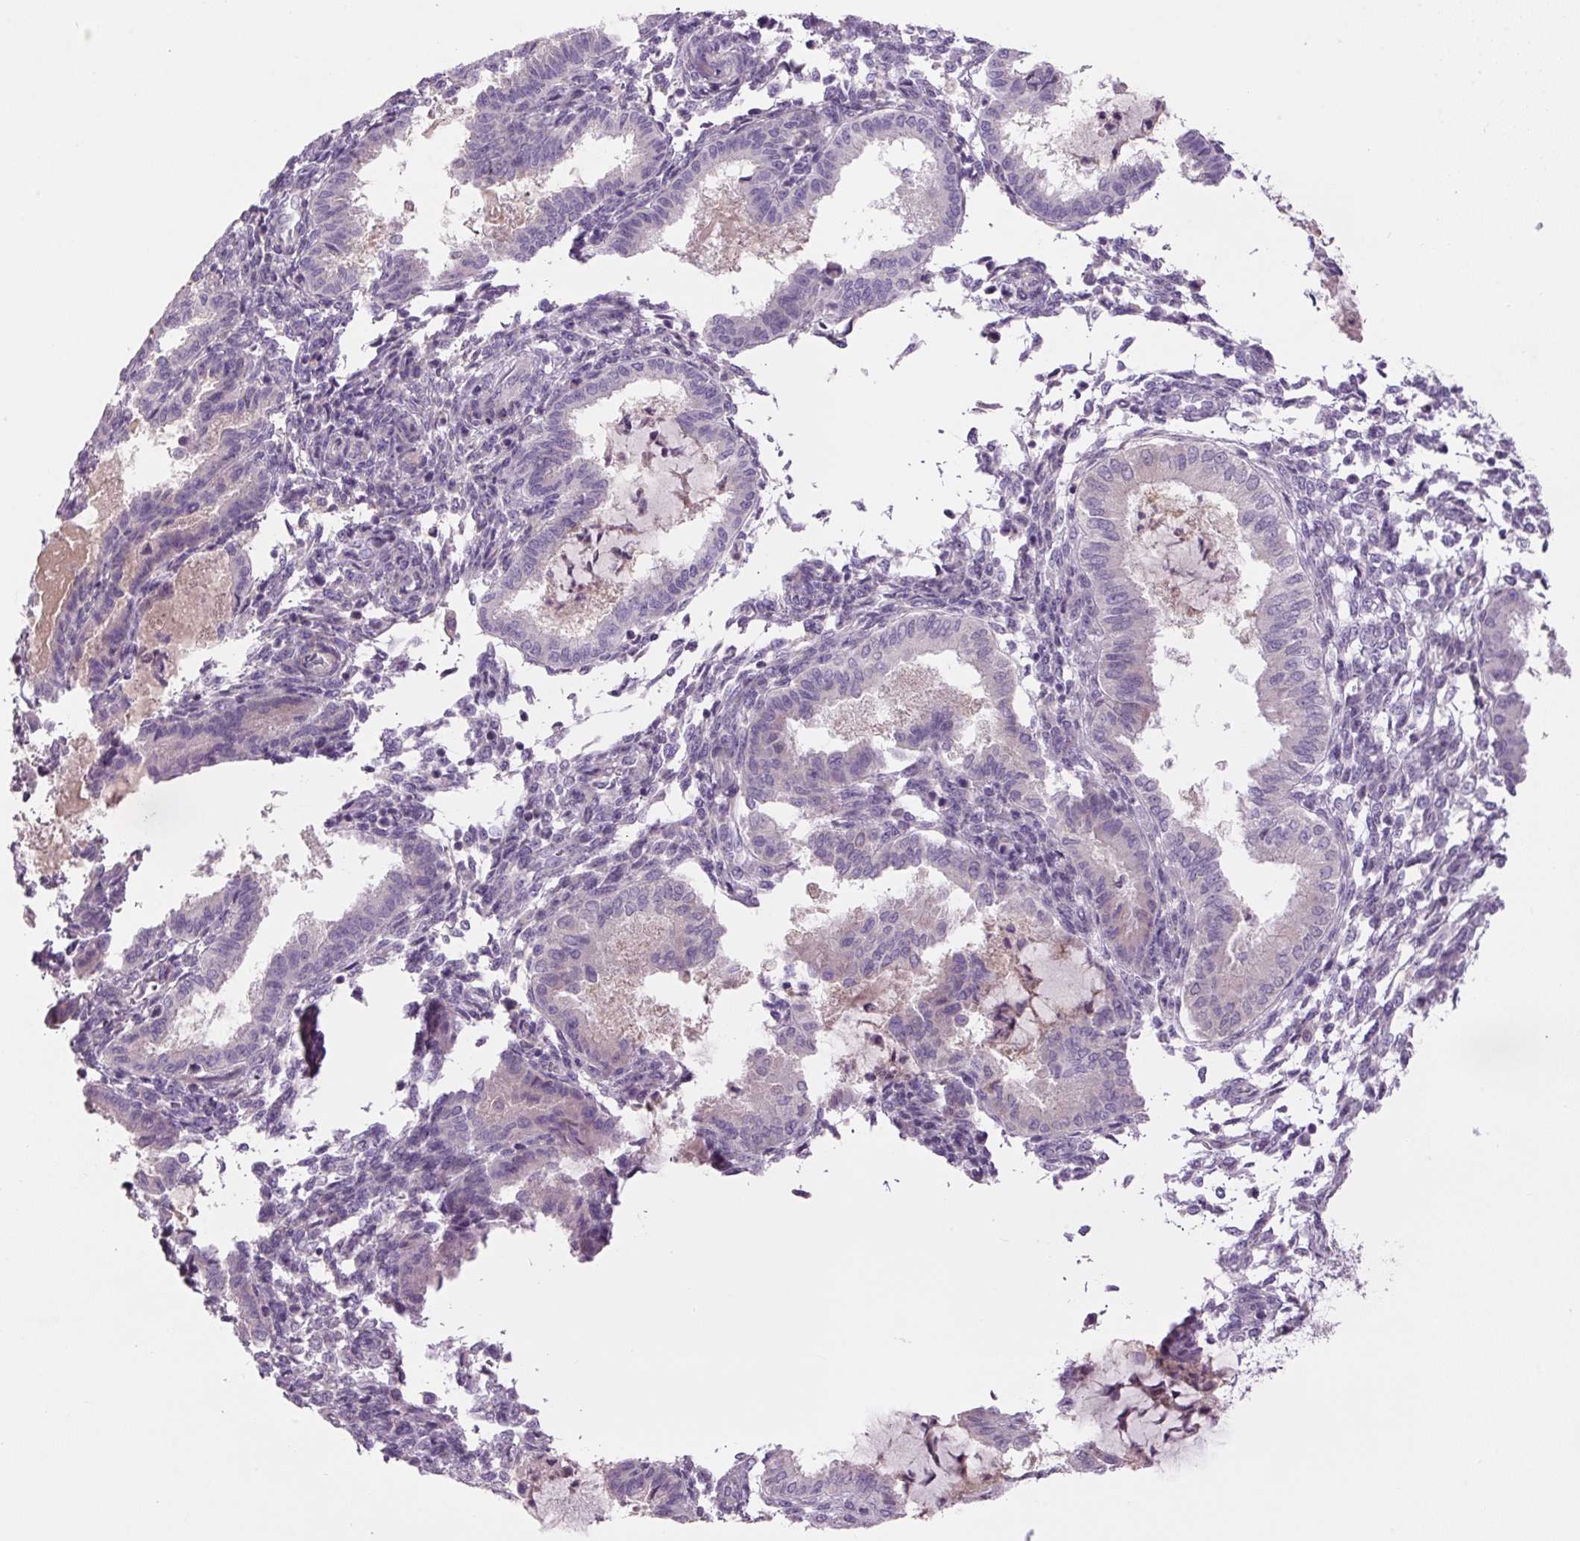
{"staining": {"intensity": "negative", "quantity": "none", "location": "none"}, "tissue": "endometrial cancer", "cell_type": "Tumor cells", "image_type": "cancer", "snomed": [{"axis": "morphology", "description": "Adenocarcinoma, NOS"}, {"axis": "topography", "description": "Uterus"}], "caption": "A high-resolution histopathology image shows immunohistochemistry (IHC) staining of adenocarcinoma (endometrial), which shows no significant expression in tumor cells.", "gene": "TMEM100", "patient": {"sex": "female", "age": 44}}